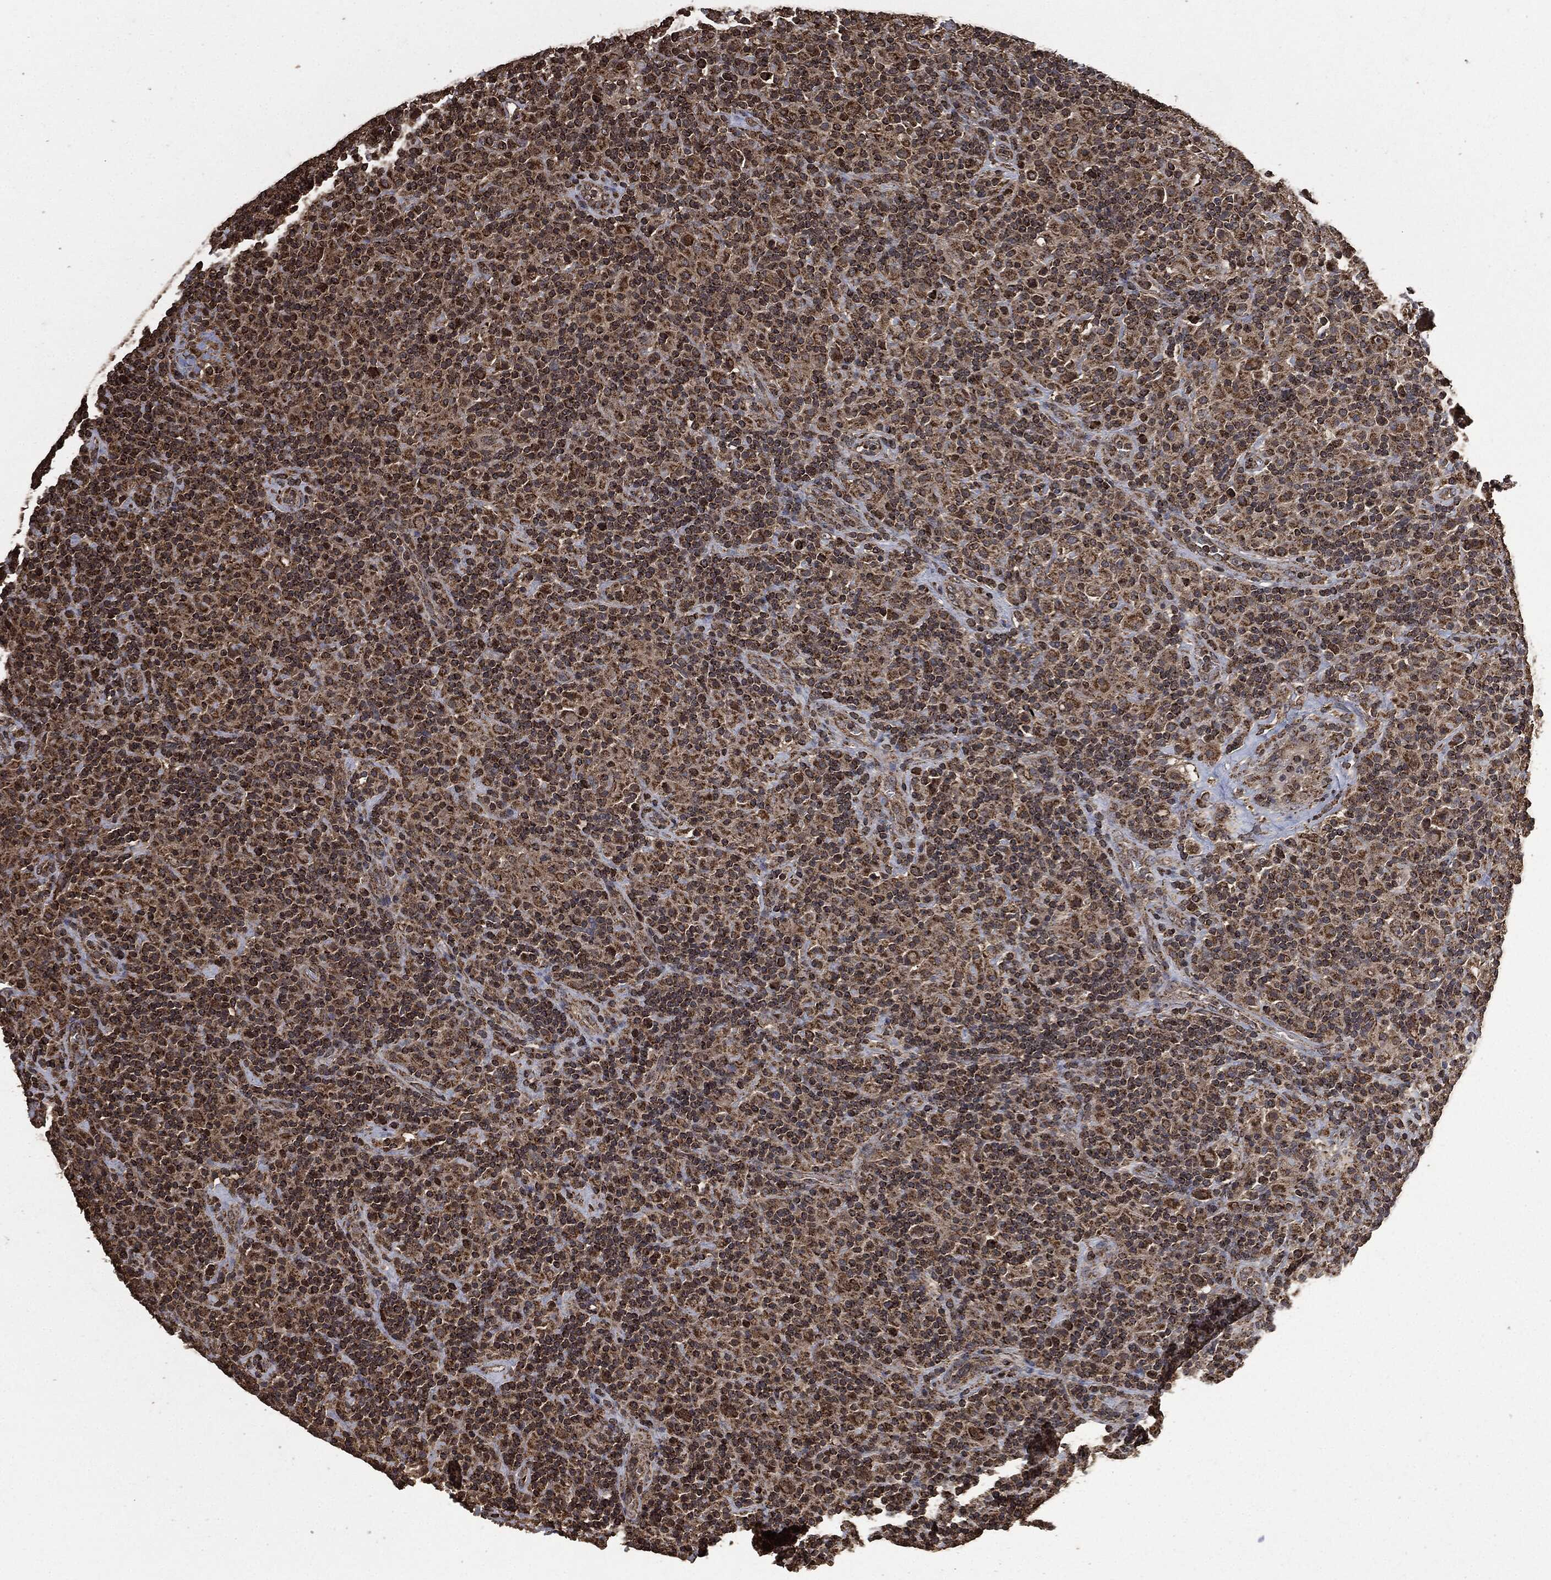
{"staining": {"intensity": "strong", "quantity": ">75%", "location": "cytoplasmic/membranous"}, "tissue": "lymphoma", "cell_type": "Tumor cells", "image_type": "cancer", "snomed": [{"axis": "morphology", "description": "Hodgkin's disease, NOS"}, {"axis": "topography", "description": "Lymph node"}], "caption": "Tumor cells show strong cytoplasmic/membranous positivity in approximately >75% of cells in Hodgkin's disease.", "gene": "LIG3", "patient": {"sex": "male", "age": 70}}